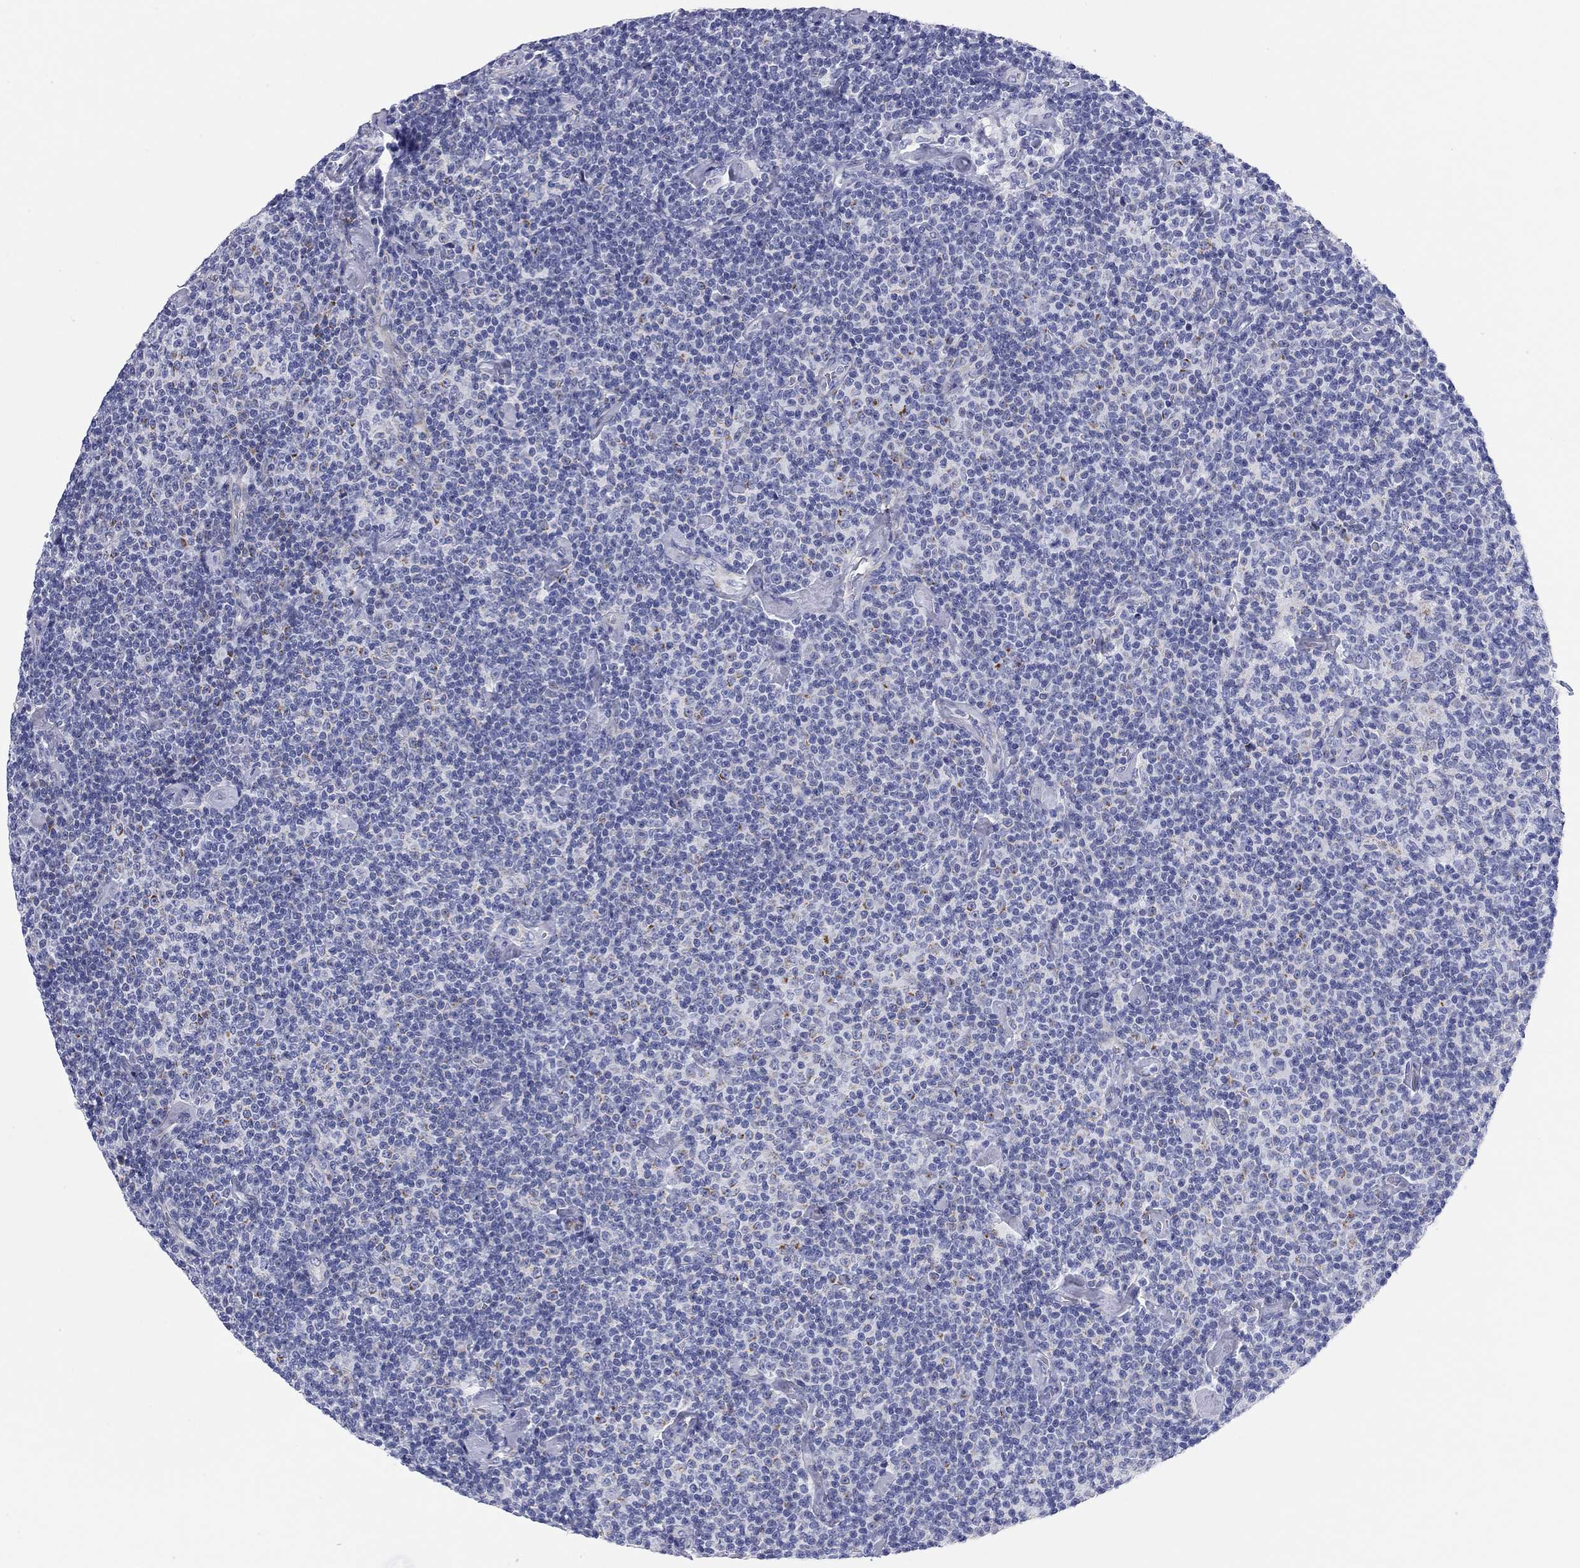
{"staining": {"intensity": "negative", "quantity": "none", "location": "none"}, "tissue": "lymphoma", "cell_type": "Tumor cells", "image_type": "cancer", "snomed": [{"axis": "morphology", "description": "Malignant lymphoma, non-Hodgkin's type, Low grade"}, {"axis": "topography", "description": "Lymph node"}], "caption": "Protein analysis of lymphoma reveals no significant positivity in tumor cells.", "gene": "CHI3L2", "patient": {"sex": "male", "age": 81}}